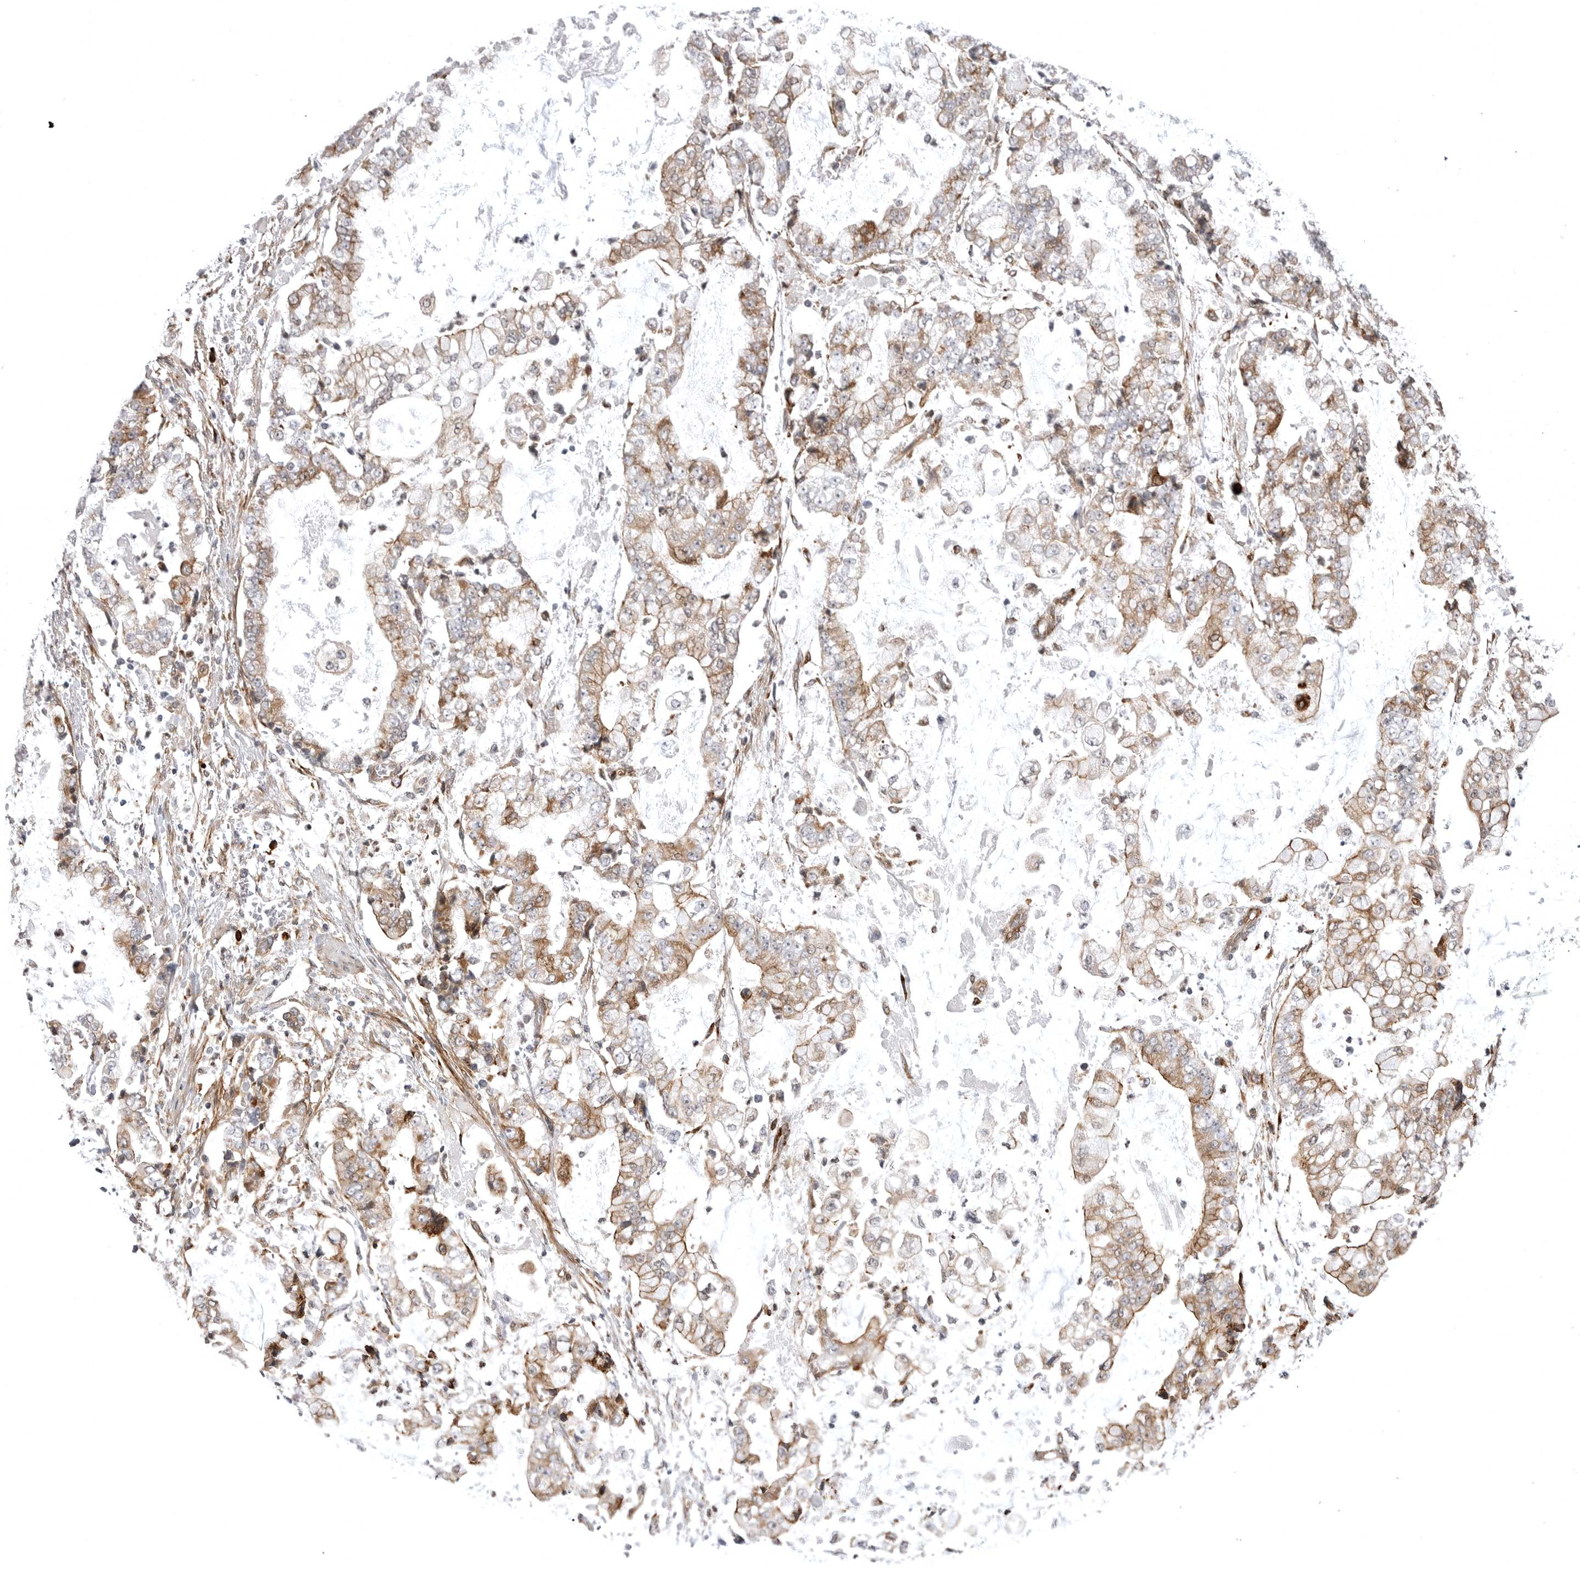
{"staining": {"intensity": "moderate", "quantity": ">75%", "location": "cytoplasmic/membranous"}, "tissue": "stomach cancer", "cell_type": "Tumor cells", "image_type": "cancer", "snomed": [{"axis": "morphology", "description": "Adenocarcinoma, NOS"}, {"axis": "topography", "description": "Stomach"}], "caption": "Stomach cancer (adenocarcinoma) tissue displays moderate cytoplasmic/membranous positivity in about >75% of tumor cells, visualized by immunohistochemistry. Immunohistochemistry (ihc) stains the protein of interest in brown and the nuclei are stained blue.", "gene": "ARL5A", "patient": {"sex": "male", "age": 76}}